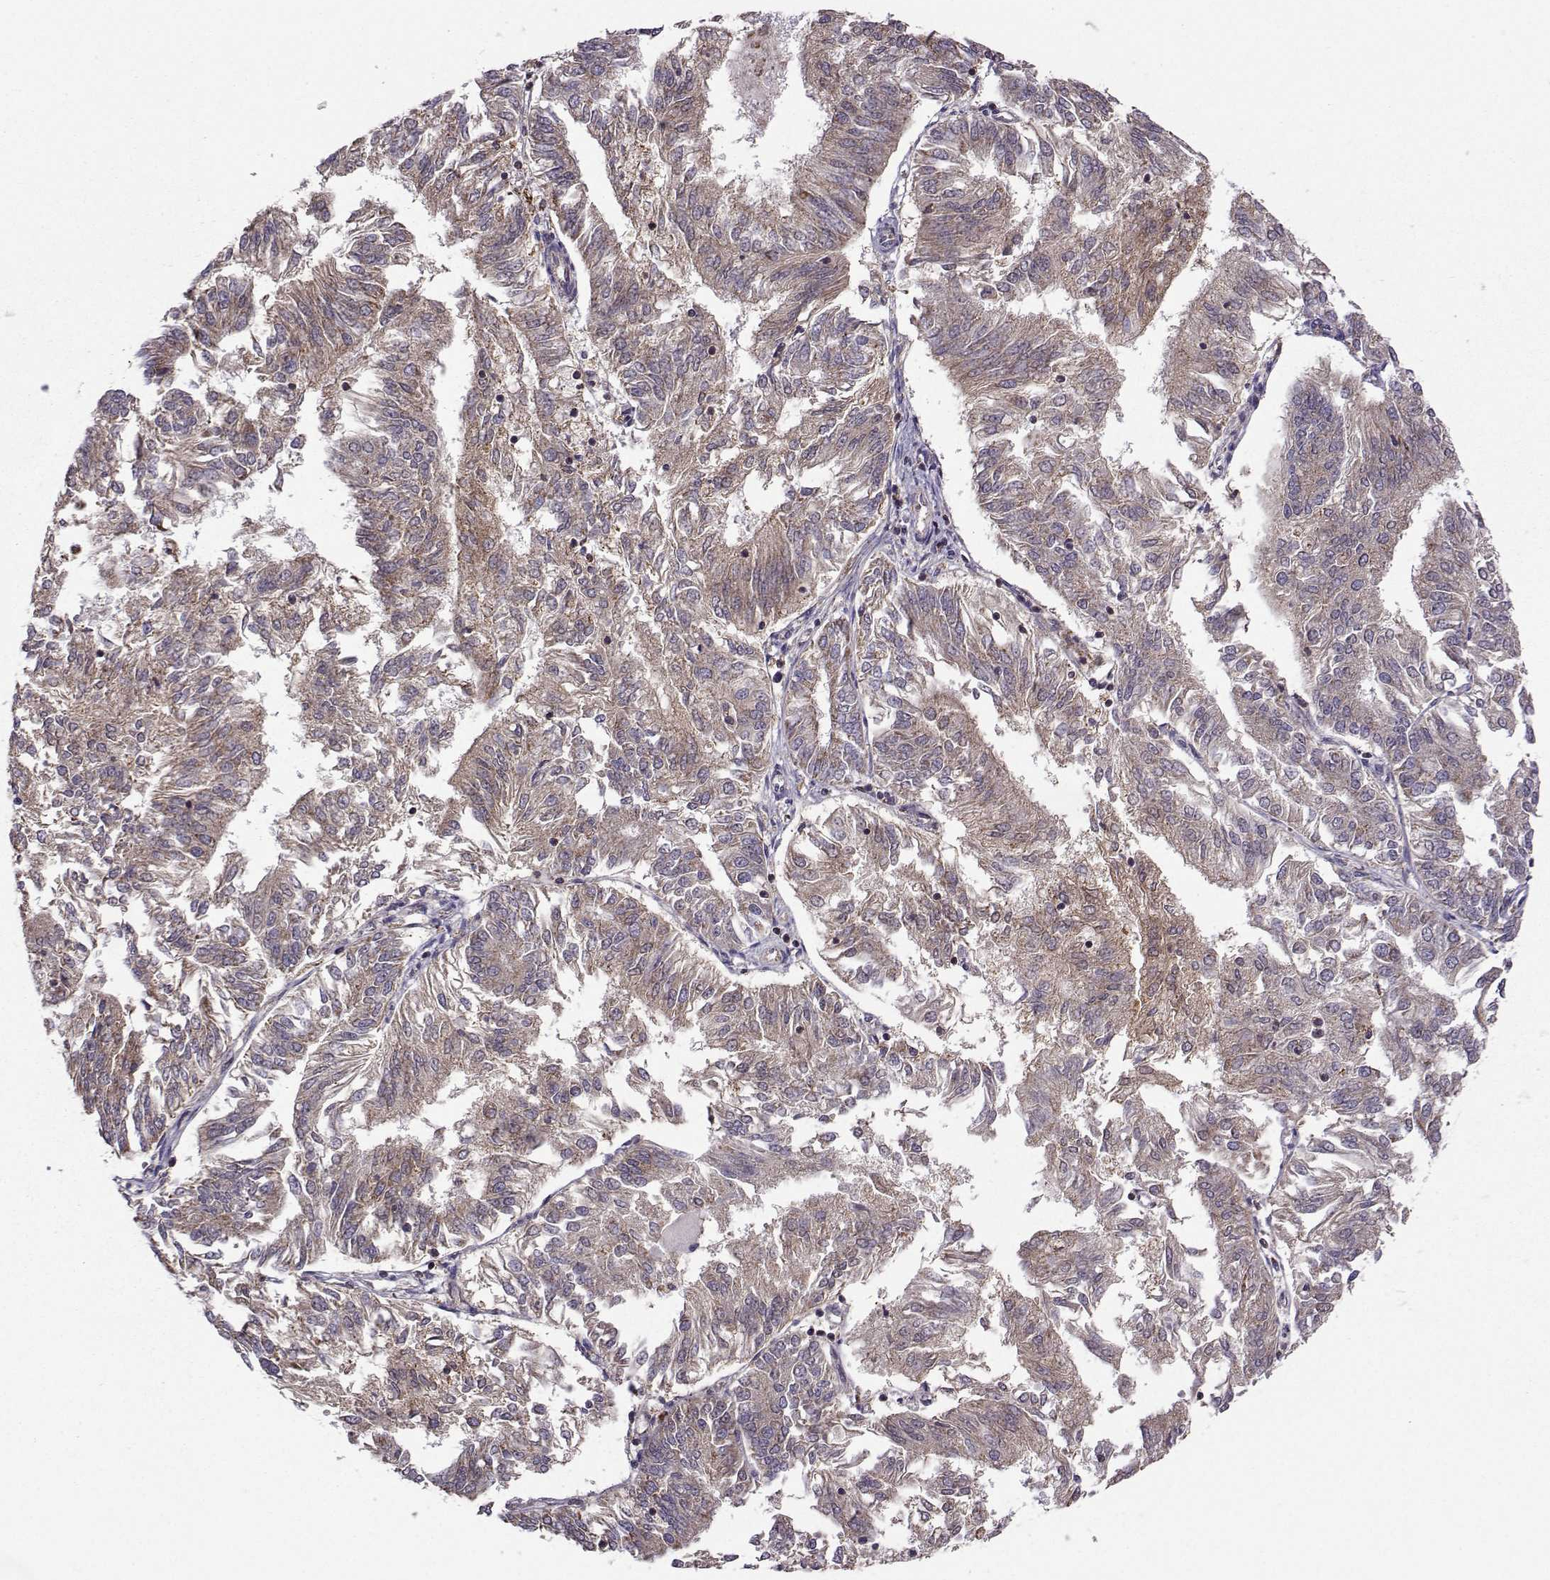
{"staining": {"intensity": "weak", "quantity": ">75%", "location": "cytoplasmic/membranous"}, "tissue": "endometrial cancer", "cell_type": "Tumor cells", "image_type": "cancer", "snomed": [{"axis": "morphology", "description": "Adenocarcinoma, NOS"}, {"axis": "topography", "description": "Endometrium"}], "caption": "This is an image of IHC staining of endometrial adenocarcinoma, which shows weak expression in the cytoplasmic/membranous of tumor cells.", "gene": "NECAB3", "patient": {"sex": "female", "age": 58}}